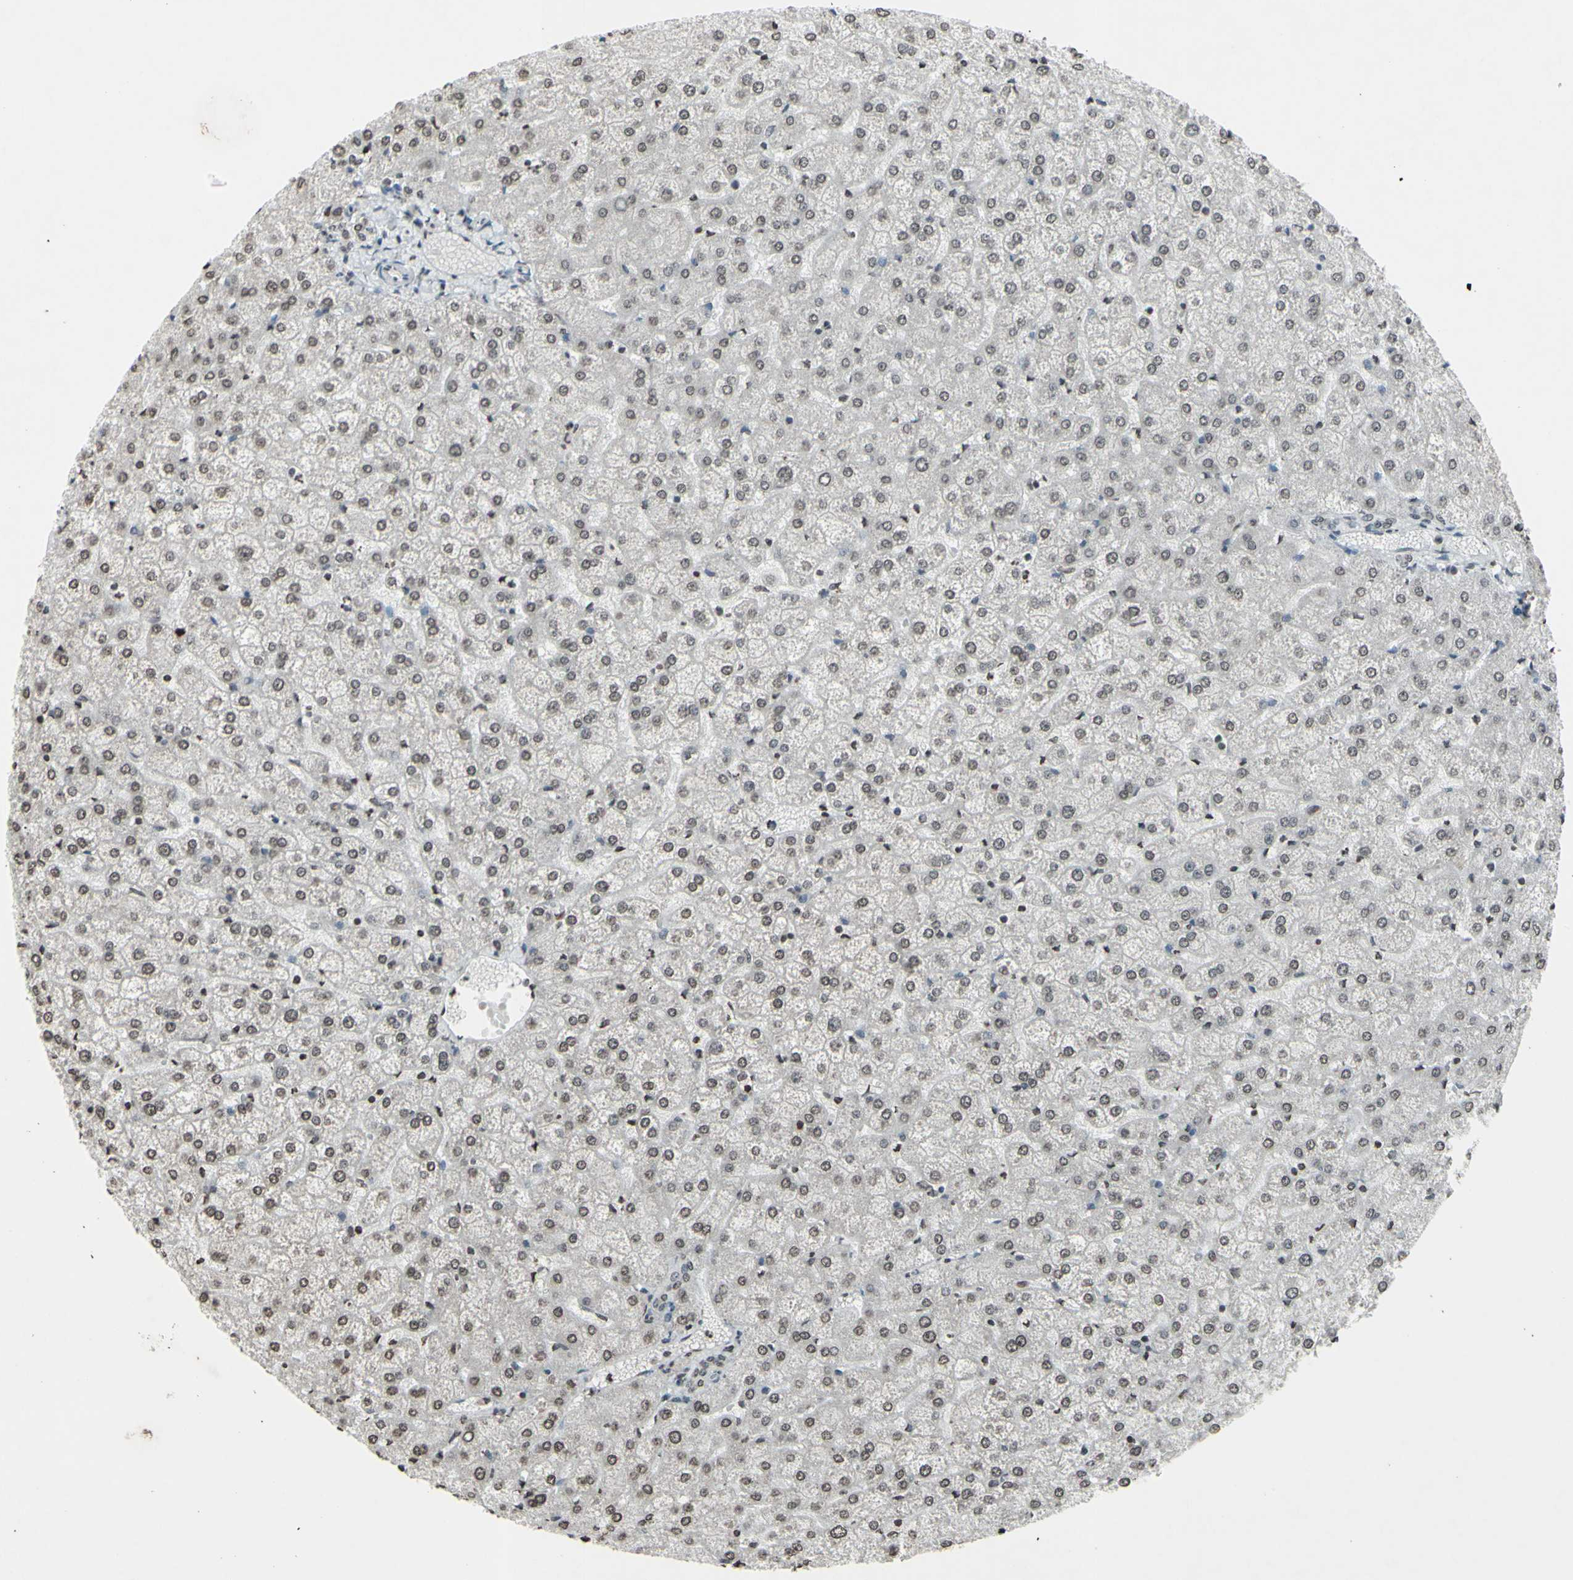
{"staining": {"intensity": "negative", "quantity": "none", "location": "none"}, "tissue": "liver", "cell_type": "Cholangiocytes", "image_type": "normal", "snomed": [{"axis": "morphology", "description": "Normal tissue, NOS"}, {"axis": "topography", "description": "Liver"}], "caption": "Micrograph shows no protein staining in cholangiocytes of benign liver.", "gene": "CD79B", "patient": {"sex": "female", "age": 32}}